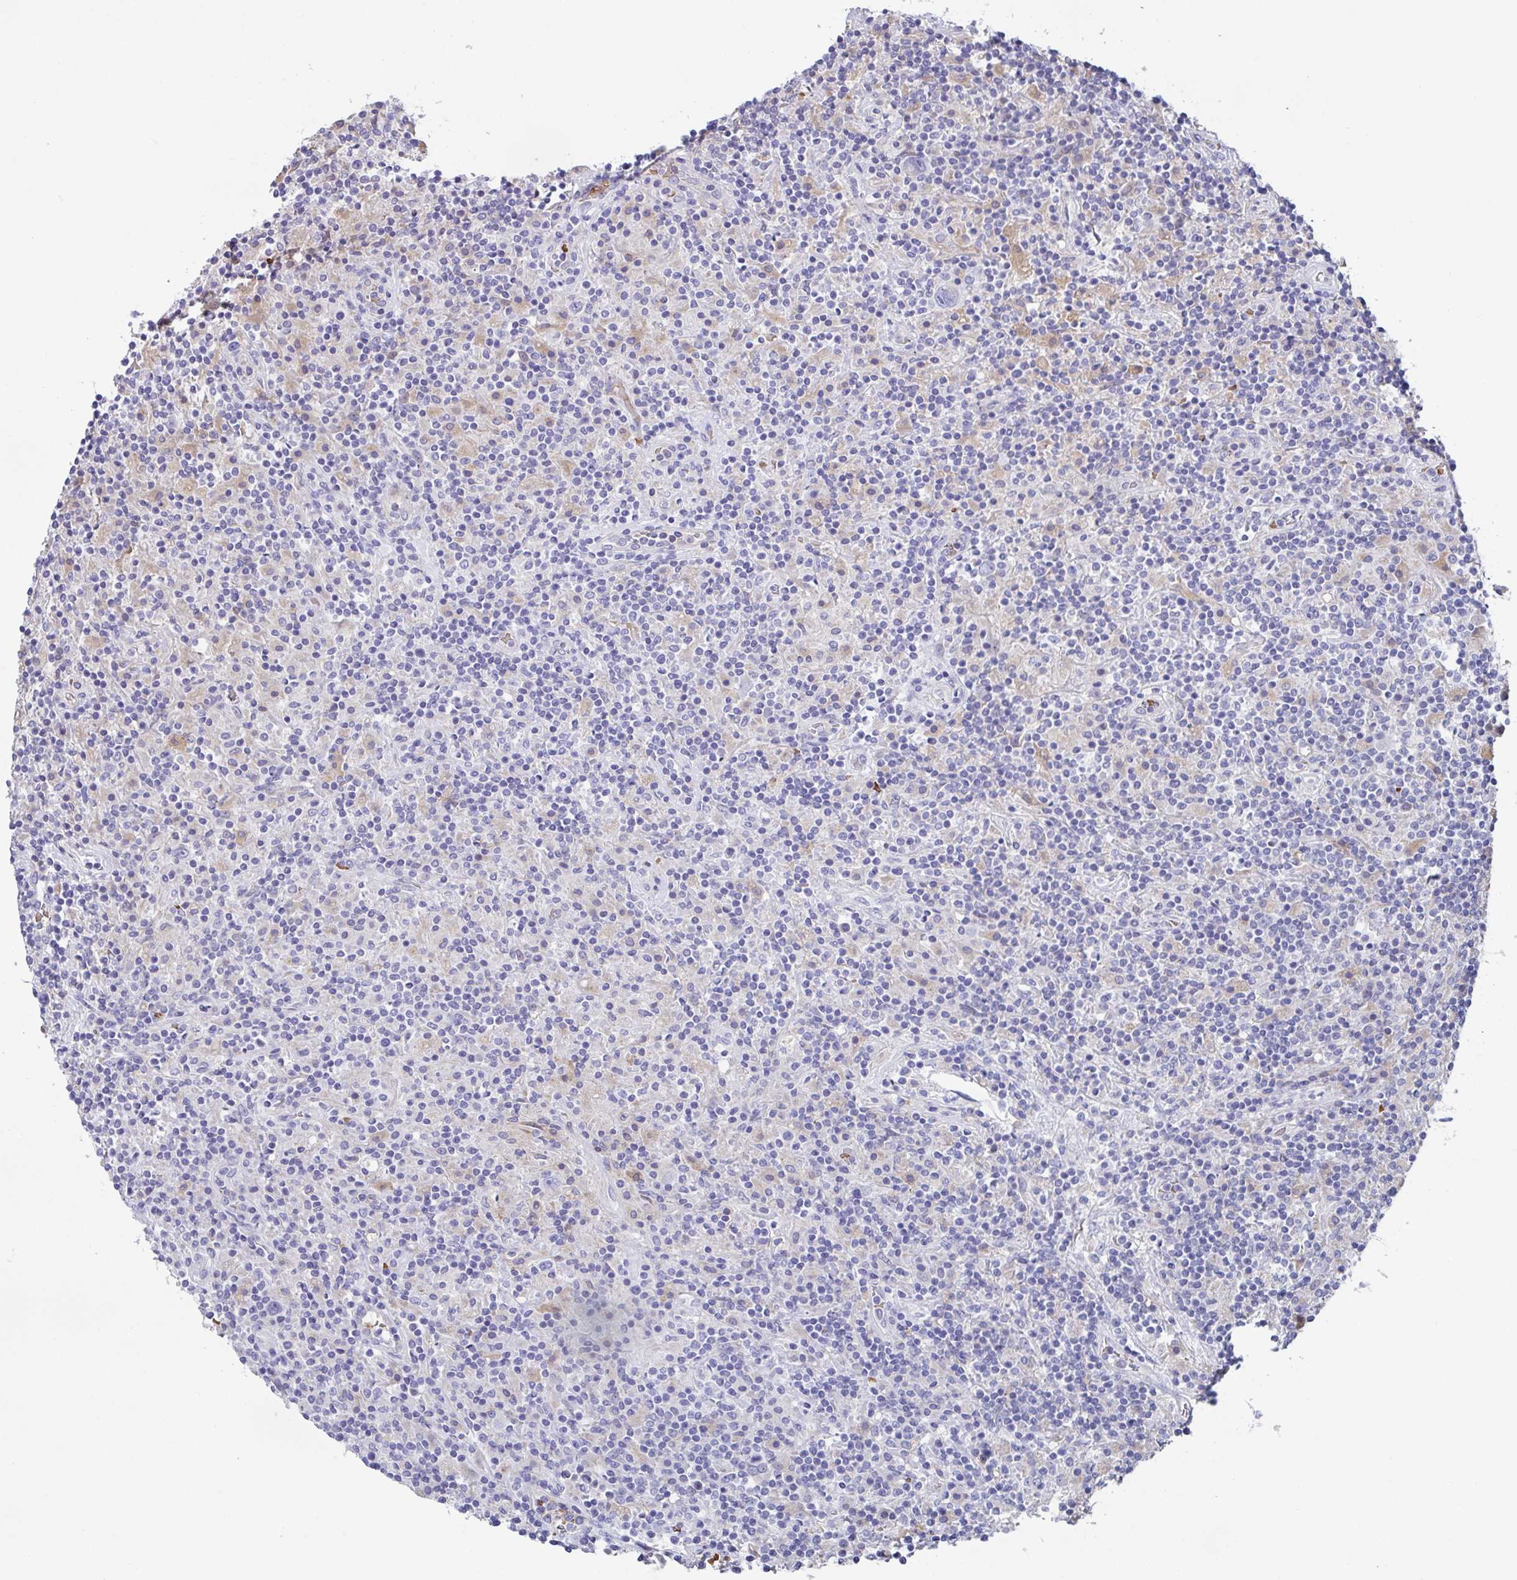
{"staining": {"intensity": "negative", "quantity": "none", "location": "none"}, "tissue": "lymphoma", "cell_type": "Tumor cells", "image_type": "cancer", "snomed": [{"axis": "morphology", "description": "Hodgkin's disease, NOS"}, {"axis": "topography", "description": "Lymph node"}], "caption": "Immunohistochemical staining of lymphoma displays no significant staining in tumor cells.", "gene": "TFAP2C", "patient": {"sex": "male", "age": 70}}